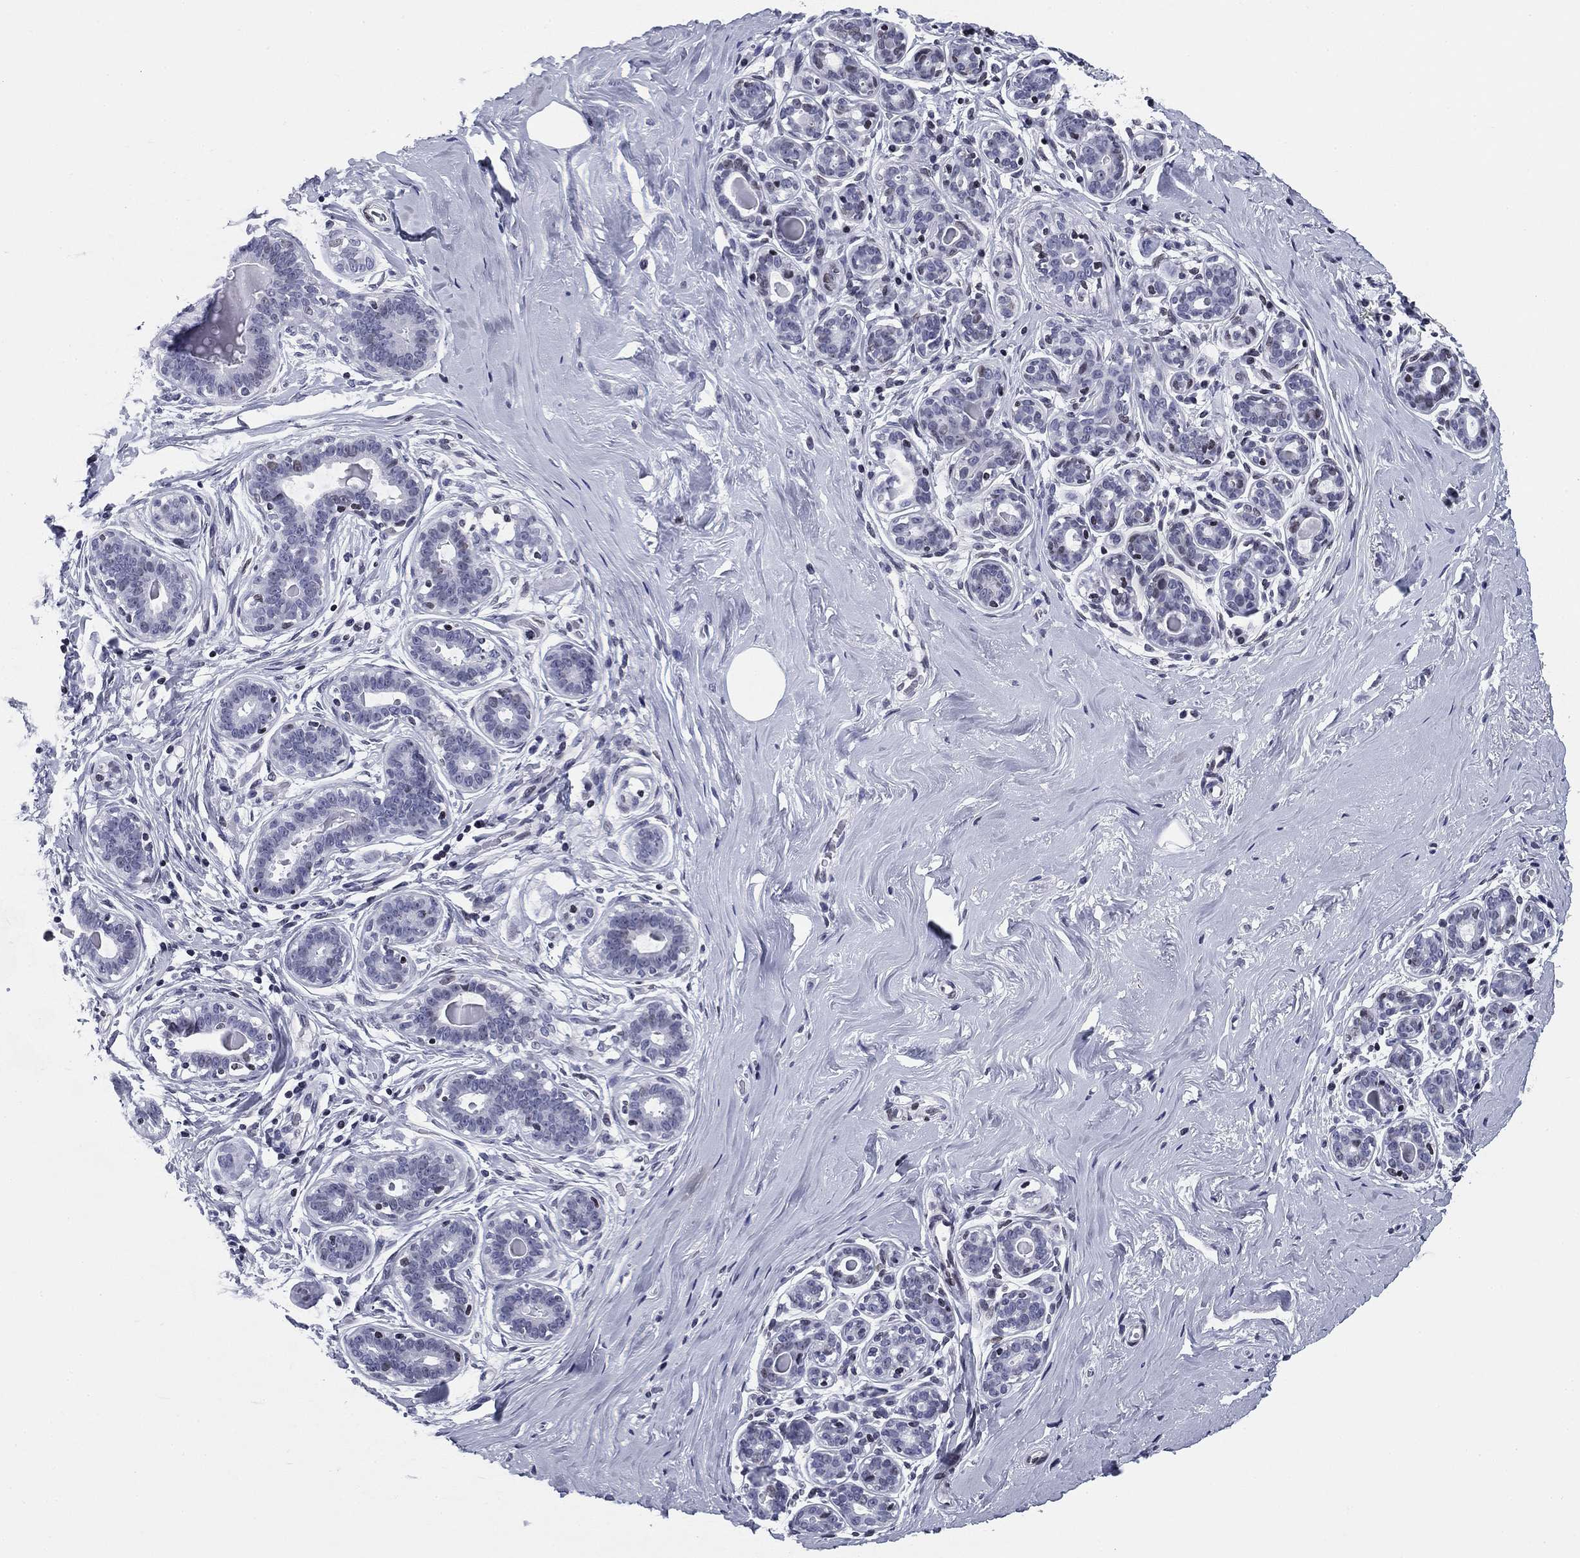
{"staining": {"intensity": "negative", "quantity": "none", "location": "none"}, "tissue": "breast", "cell_type": "Adipocytes", "image_type": "normal", "snomed": [{"axis": "morphology", "description": "Normal tissue, NOS"}, {"axis": "topography", "description": "Skin"}, {"axis": "topography", "description": "Breast"}], "caption": "Protein analysis of normal breast exhibits no significant staining in adipocytes. Brightfield microscopy of IHC stained with DAB (brown) and hematoxylin (blue), captured at high magnification.", "gene": "CCDC144A", "patient": {"sex": "female", "age": 43}}